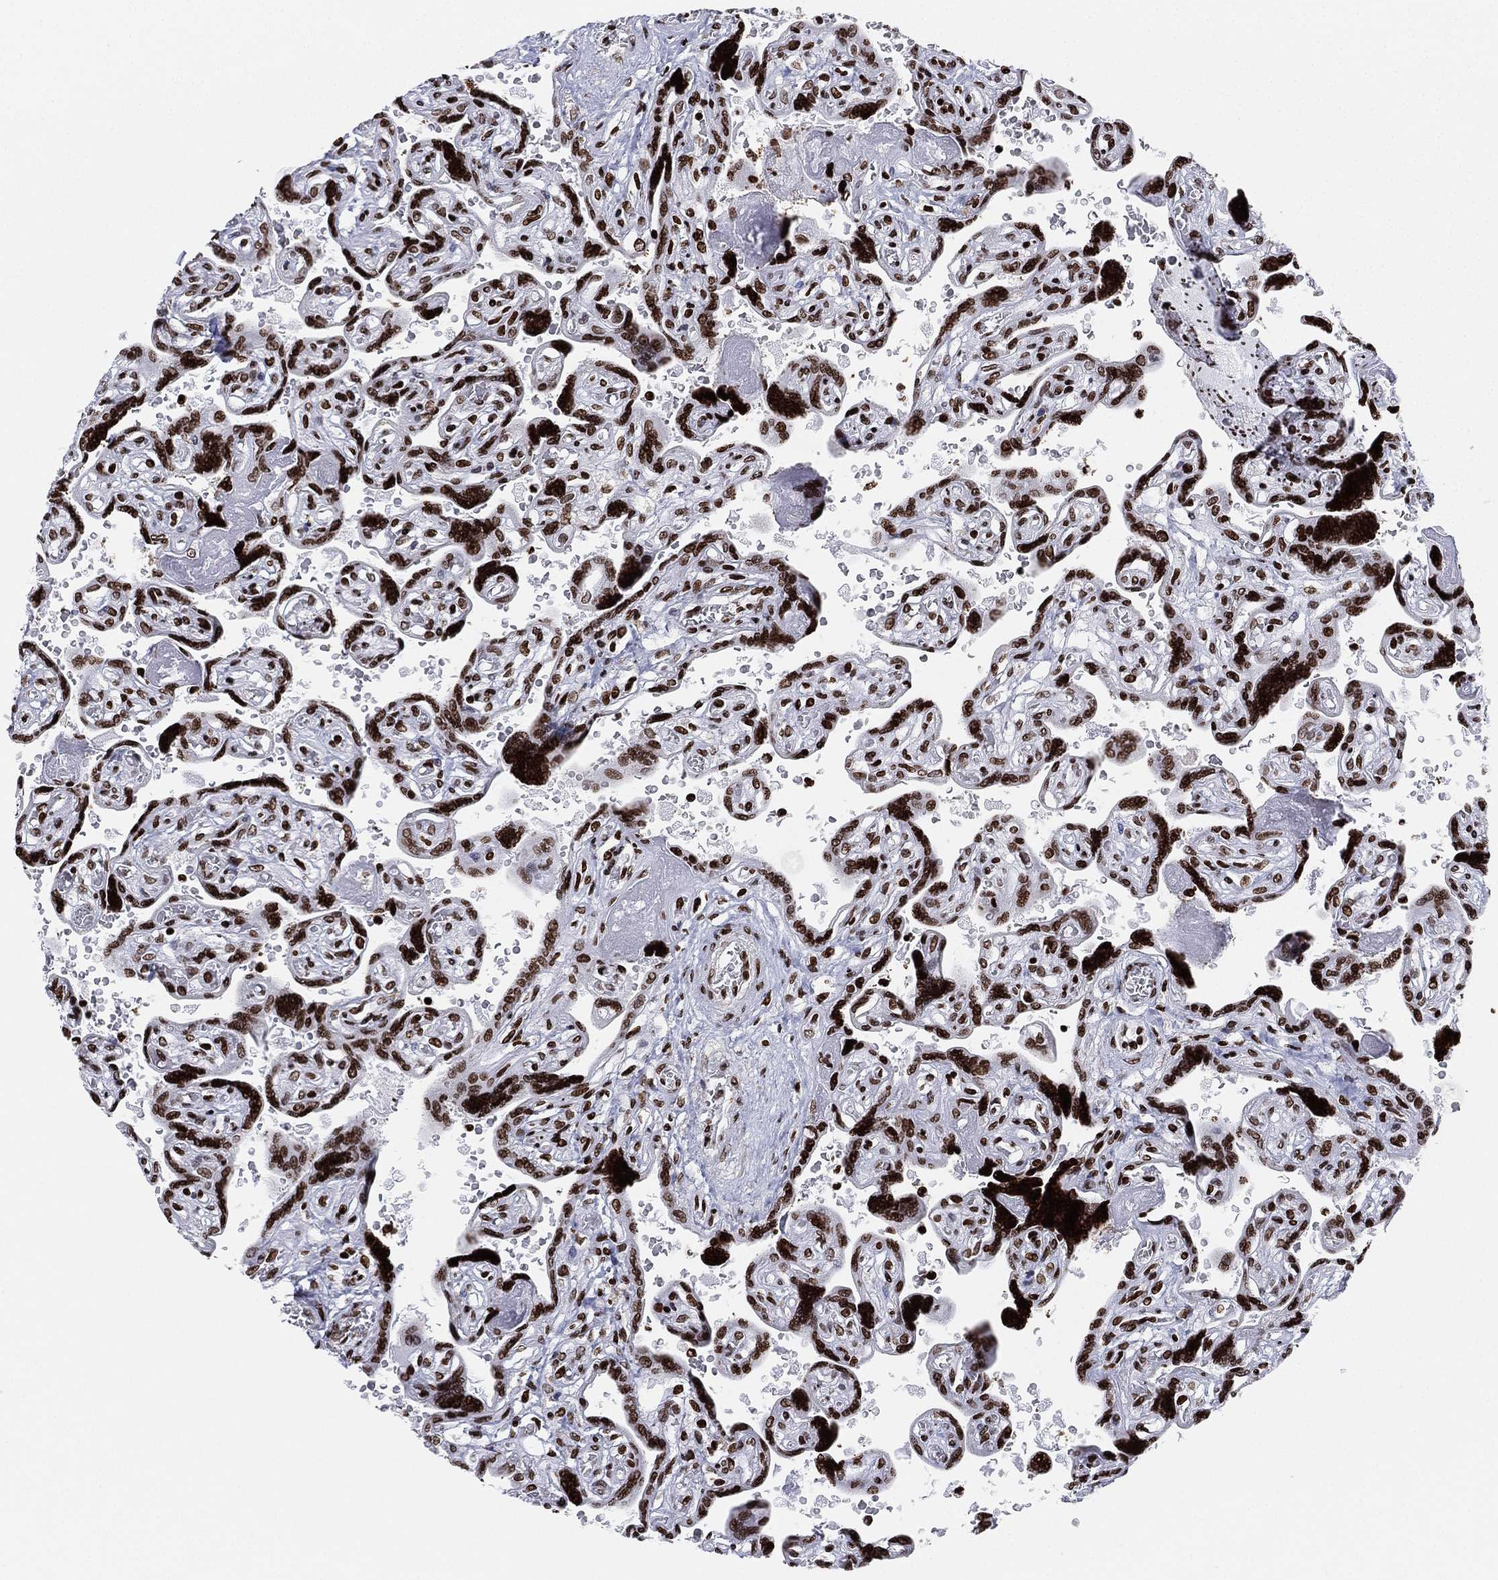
{"staining": {"intensity": "strong", "quantity": ">75%", "location": "nuclear"}, "tissue": "placenta", "cell_type": "Trophoblastic cells", "image_type": "normal", "snomed": [{"axis": "morphology", "description": "Normal tissue, NOS"}, {"axis": "topography", "description": "Placenta"}], "caption": "This is a histology image of immunohistochemistry (IHC) staining of unremarkable placenta, which shows strong staining in the nuclear of trophoblastic cells.", "gene": "MFSD14A", "patient": {"sex": "female", "age": 32}}